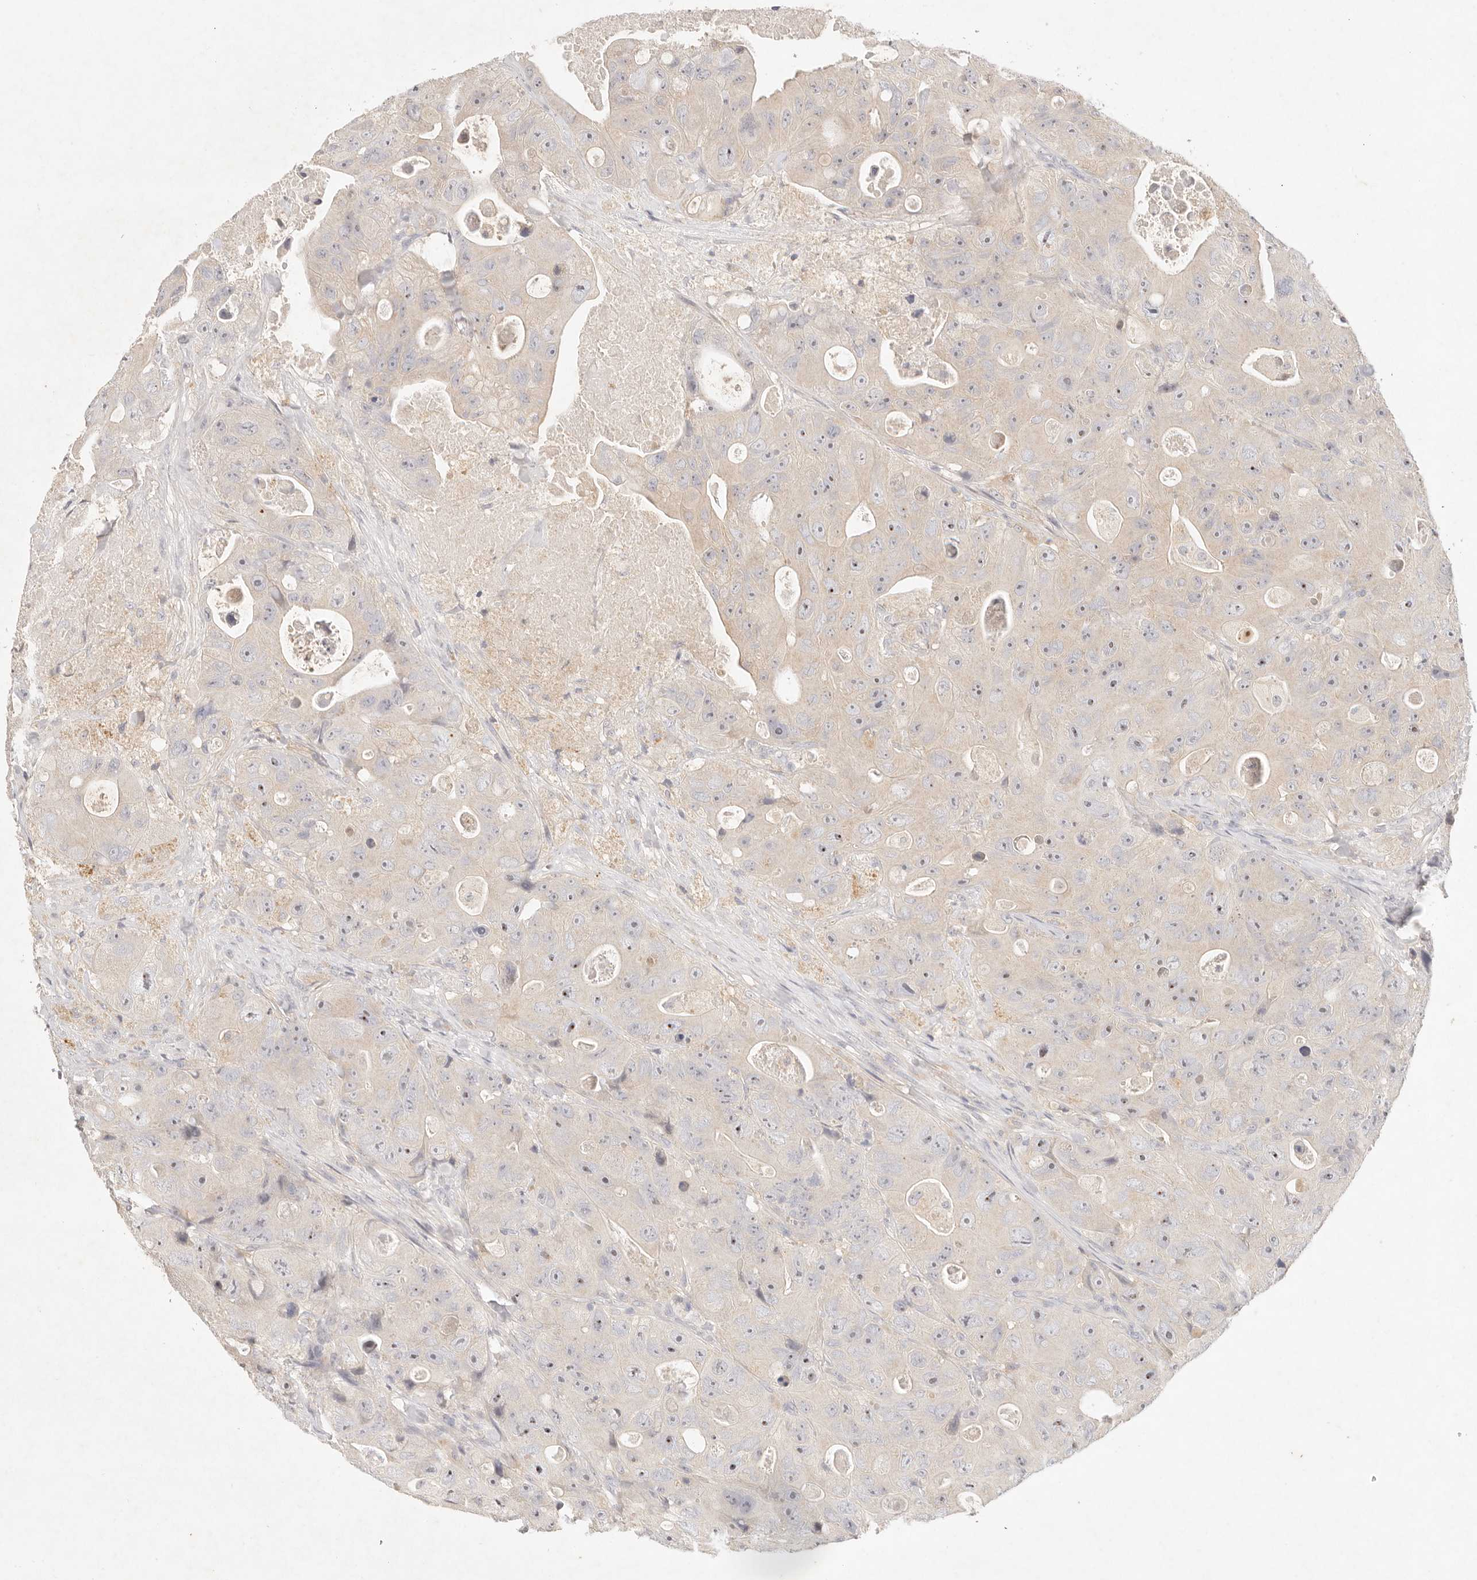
{"staining": {"intensity": "moderate", "quantity": "<25%", "location": "nuclear"}, "tissue": "colorectal cancer", "cell_type": "Tumor cells", "image_type": "cancer", "snomed": [{"axis": "morphology", "description": "Adenocarcinoma, NOS"}, {"axis": "topography", "description": "Colon"}], "caption": "Approximately <25% of tumor cells in human colorectal cancer (adenocarcinoma) display moderate nuclear protein positivity as visualized by brown immunohistochemical staining.", "gene": "GPR84", "patient": {"sex": "female", "age": 46}}